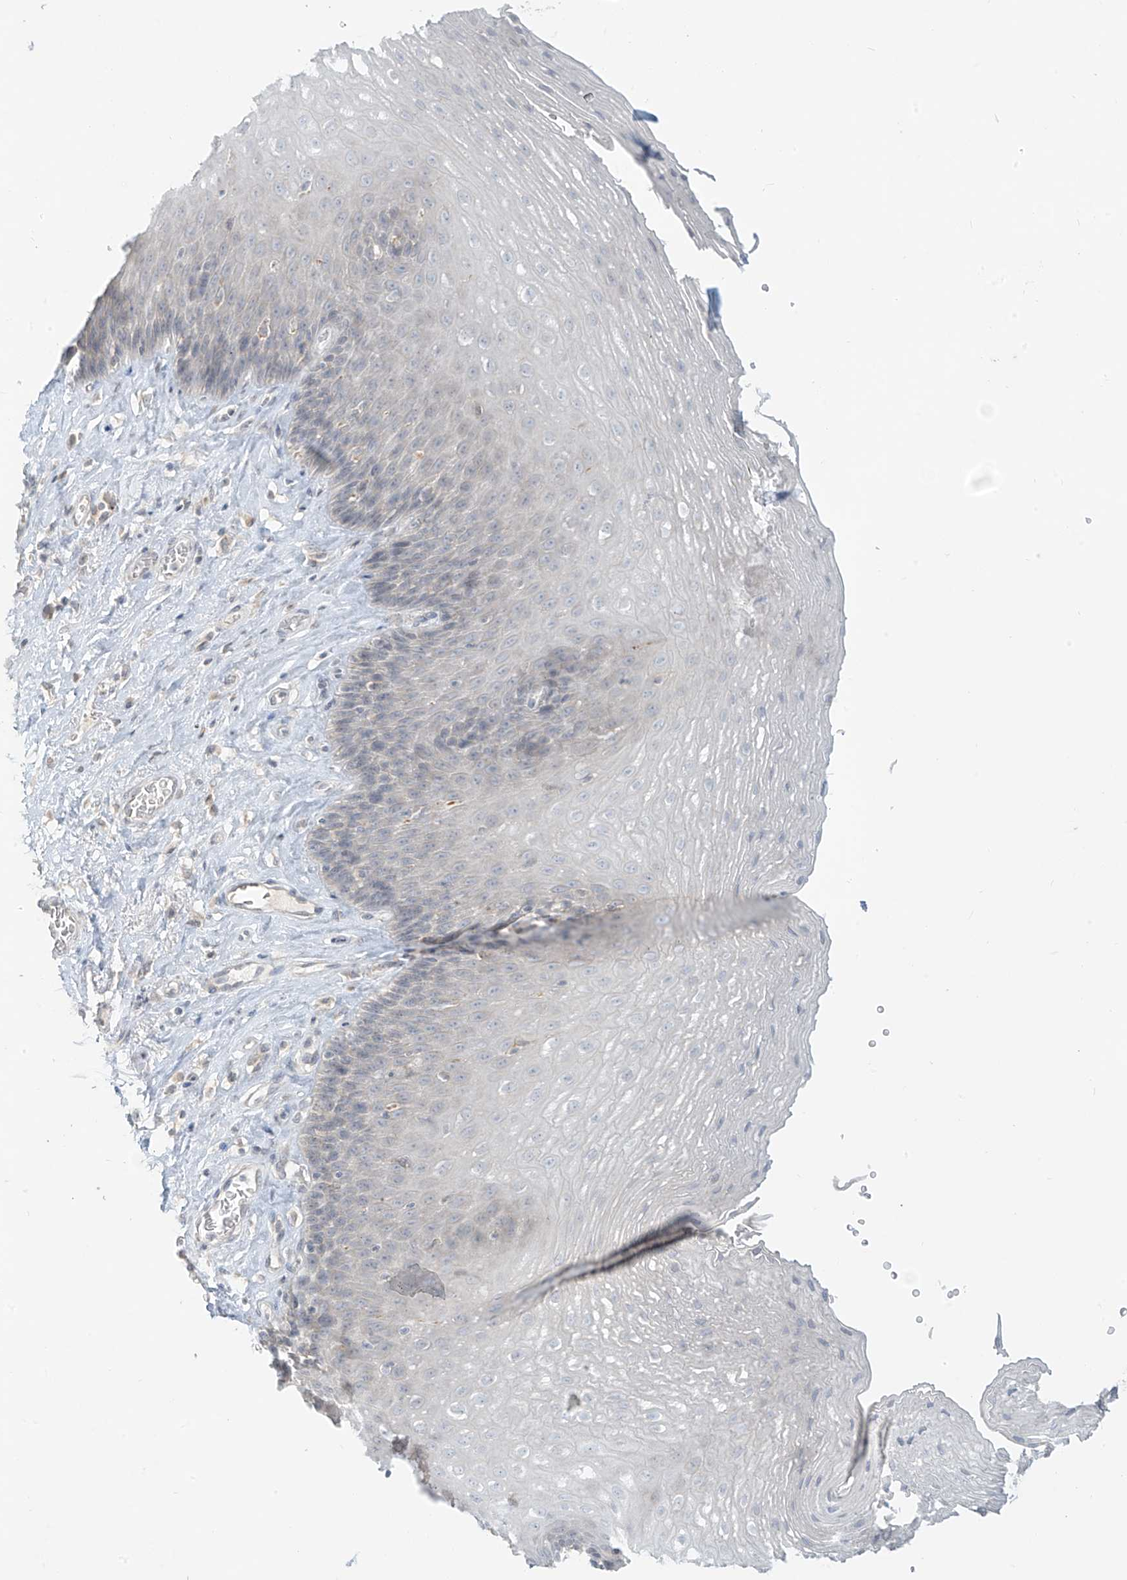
{"staining": {"intensity": "negative", "quantity": "none", "location": "none"}, "tissue": "esophagus", "cell_type": "Squamous epithelial cells", "image_type": "normal", "snomed": [{"axis": "morphology", "description": "Normal tissue, NOS"}, {"axis": "topography", "description": "Esophagus"}], "caption": "This is a photomicrograph of IHC staining of unremarkable esophagus, which shows no staining in squamous epithelial cells.", "gene": "C2orf42", "patient": {"sex": "female", "age": 66}}